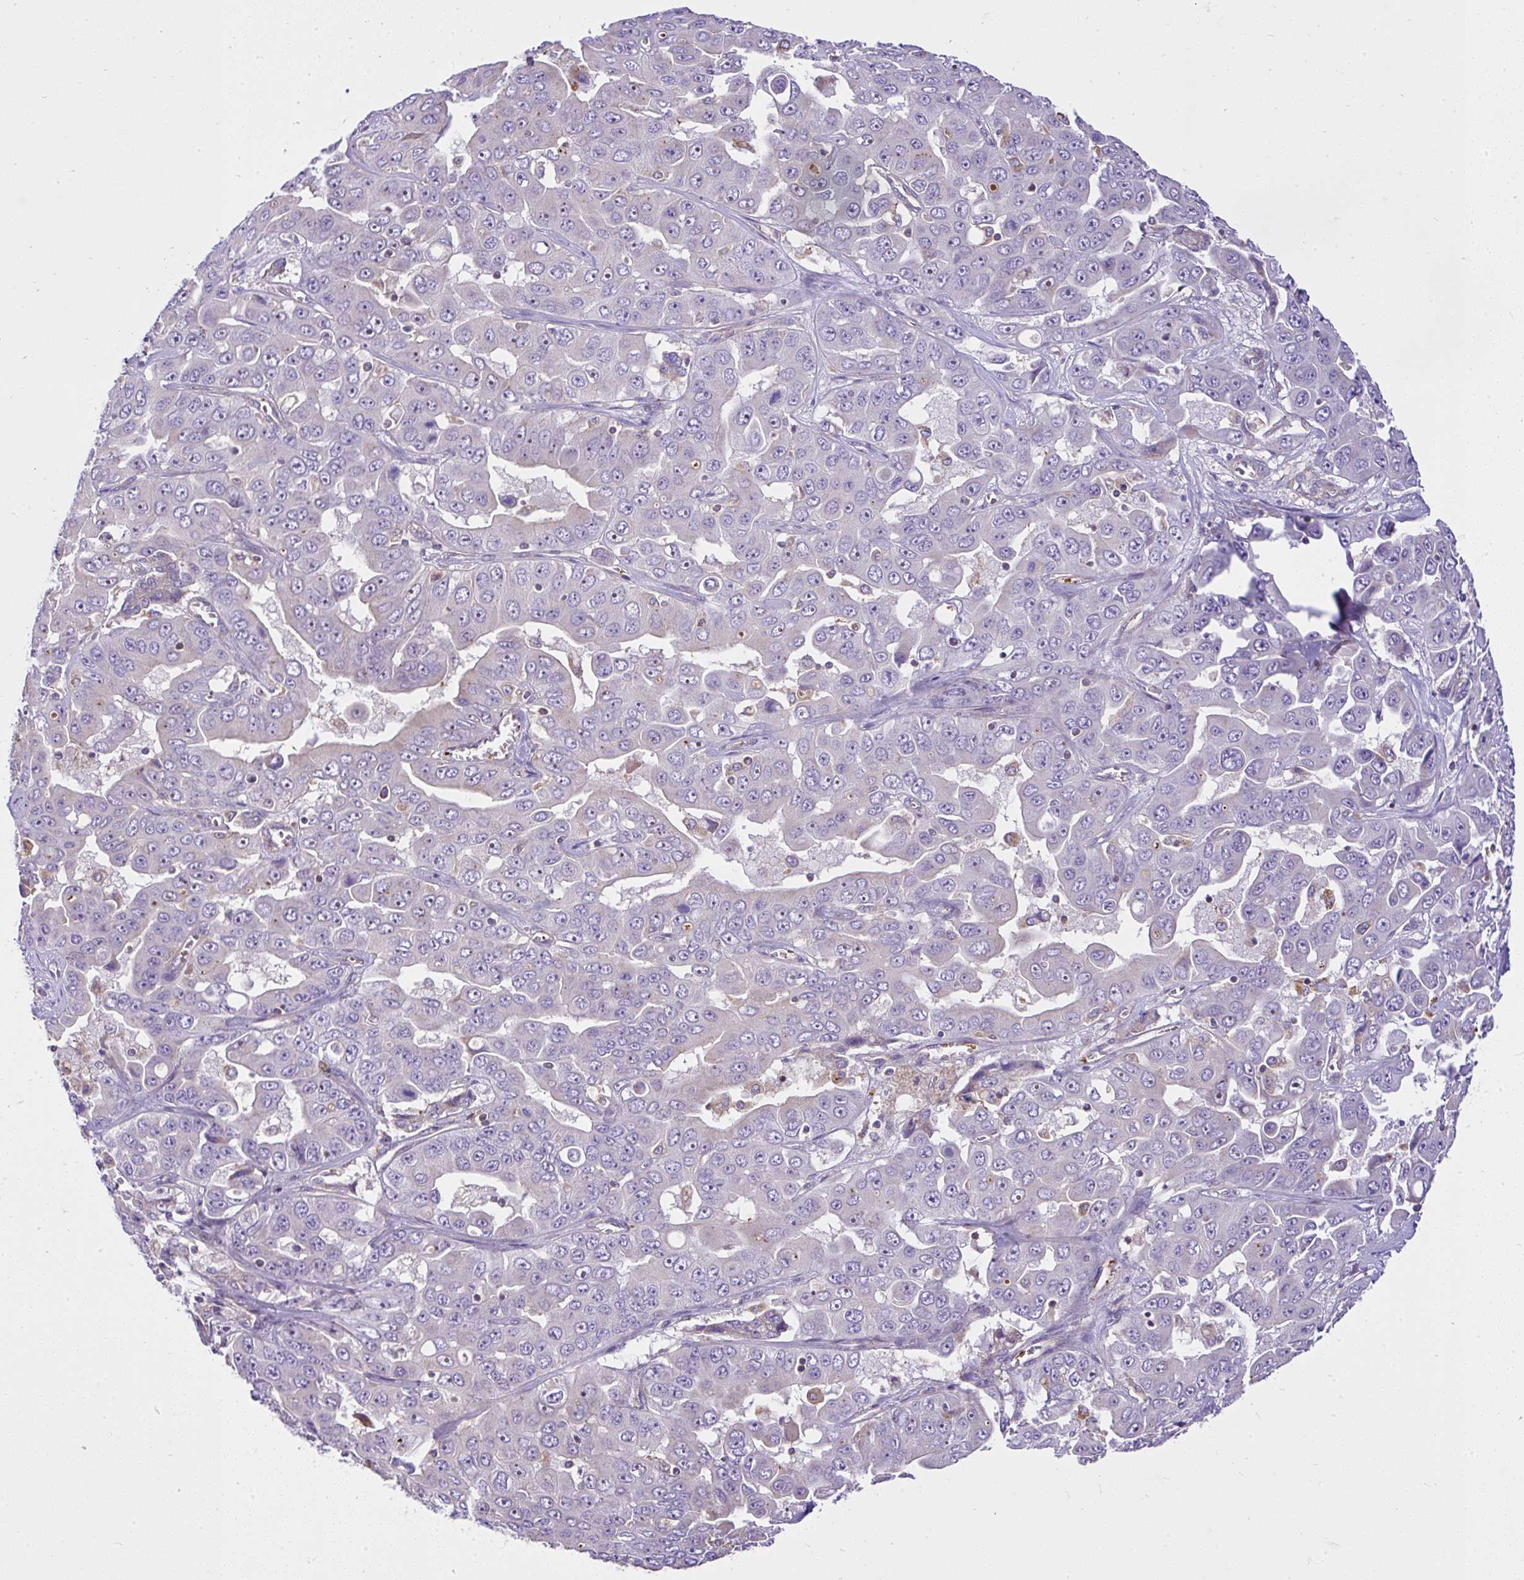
{"staining": {"intensity": "negative", "quantity": "none", "location": "none"}, "tissue": "liver cancer", "cell_type": "Tumor cells", "image_type": "cancer", "snomed": [{"axis": "morphology", "description": "Cholangiocarcinoma"}, {"axis": "topography", "description": "Liver"}], "caption": "Tumor cells are negative for protein expression in human cholangiocarcinoma (liver). Nuclei are stained in blue.", "gene": "CCDC142", "patient": {"sex": "female", "age": 52}}